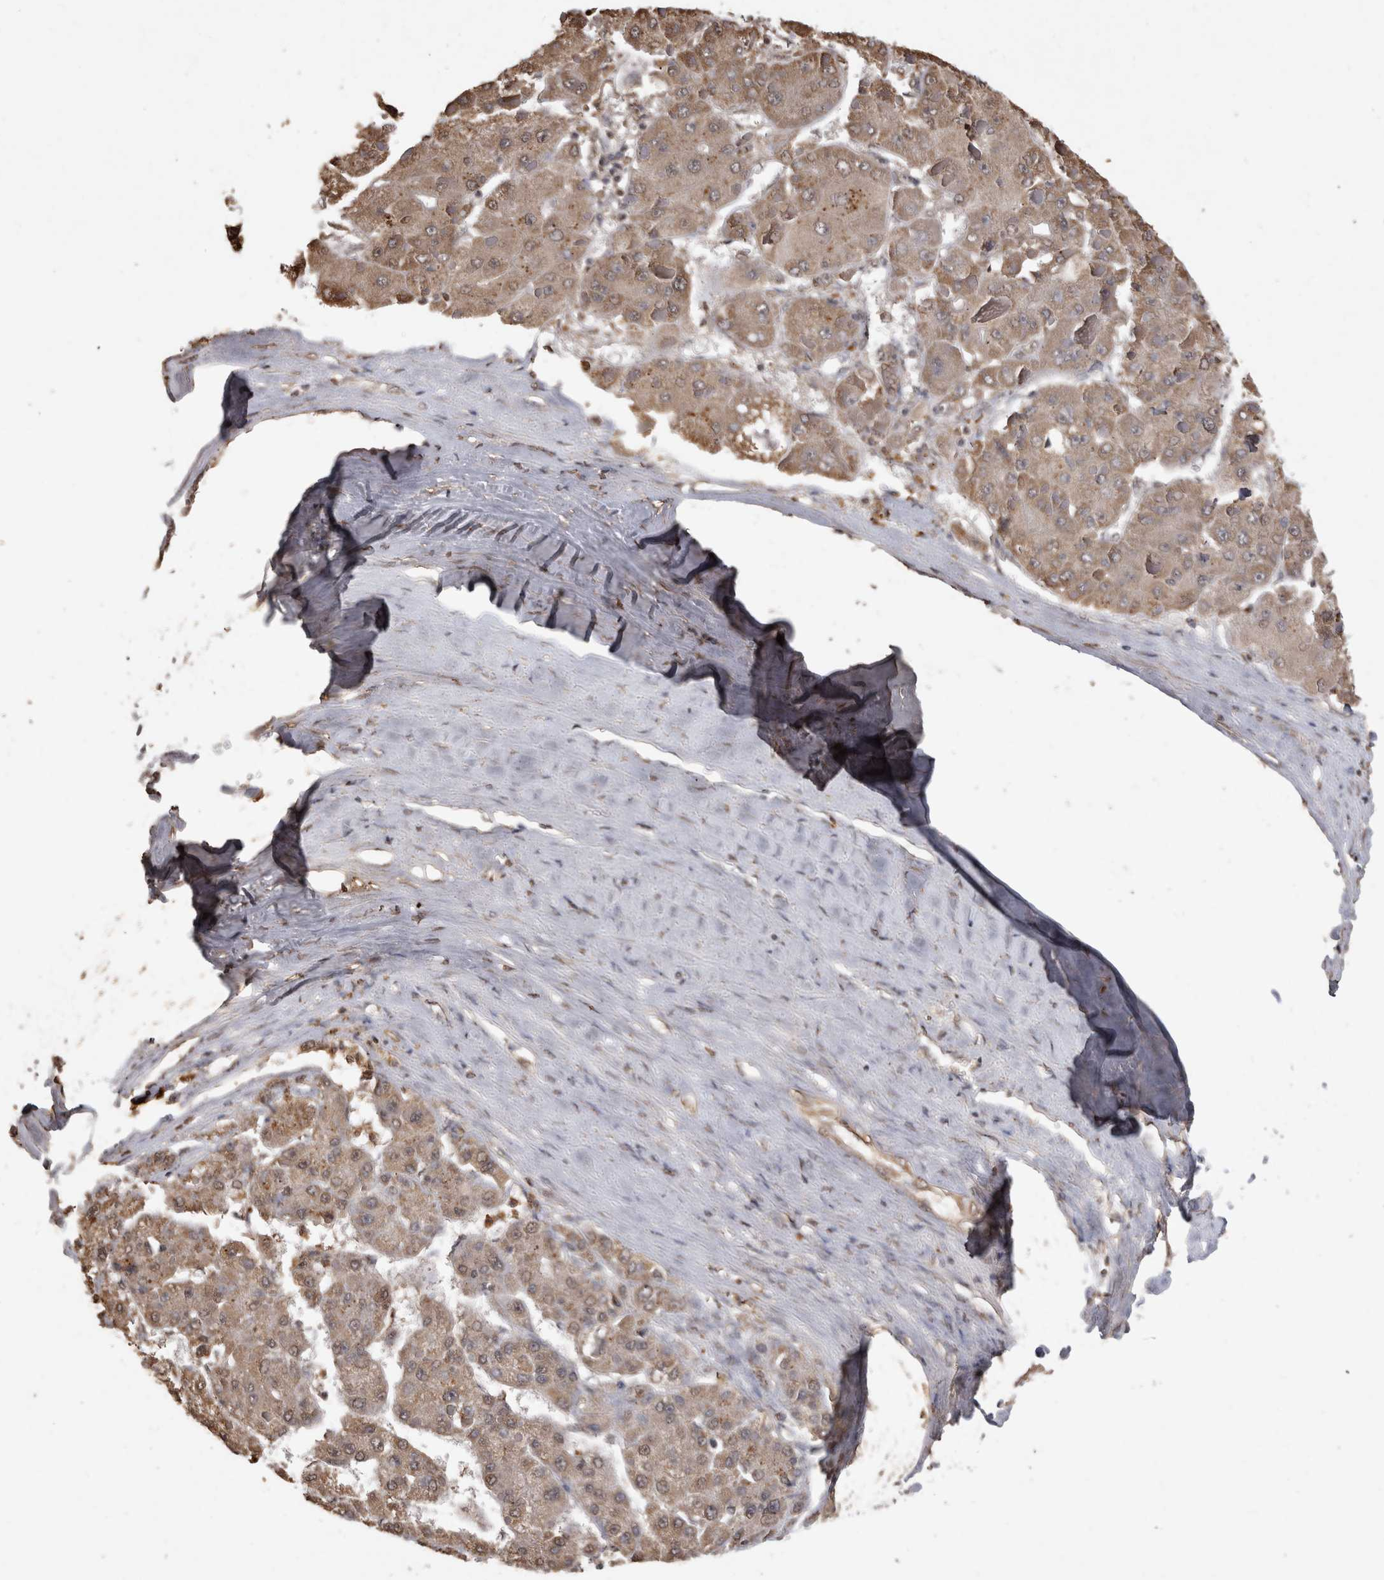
{"staining": {"intensity": "moderate", "quantity": ">75%", "location": "cytoplasmic/membranous"}, "tissue": "liver cancer", "cell_type": "Tumor cells", "image_type": "cancer", "snomed": [{"axis": "morphology", "description": "Carcinoma, Hepatocellular, NOS"}, {"axis": "topography", "description": "Liver"}], "caption": "Approximately >75% of tumor cells in human liver cancer (hepatocellular carcinoma) demonstrate moderate cytoplasmic/membranous protein staining as visualized by brown immunohistochemical staining.", "gene": "SOCS5", "patient": {"sex": "female", "age": 73}}